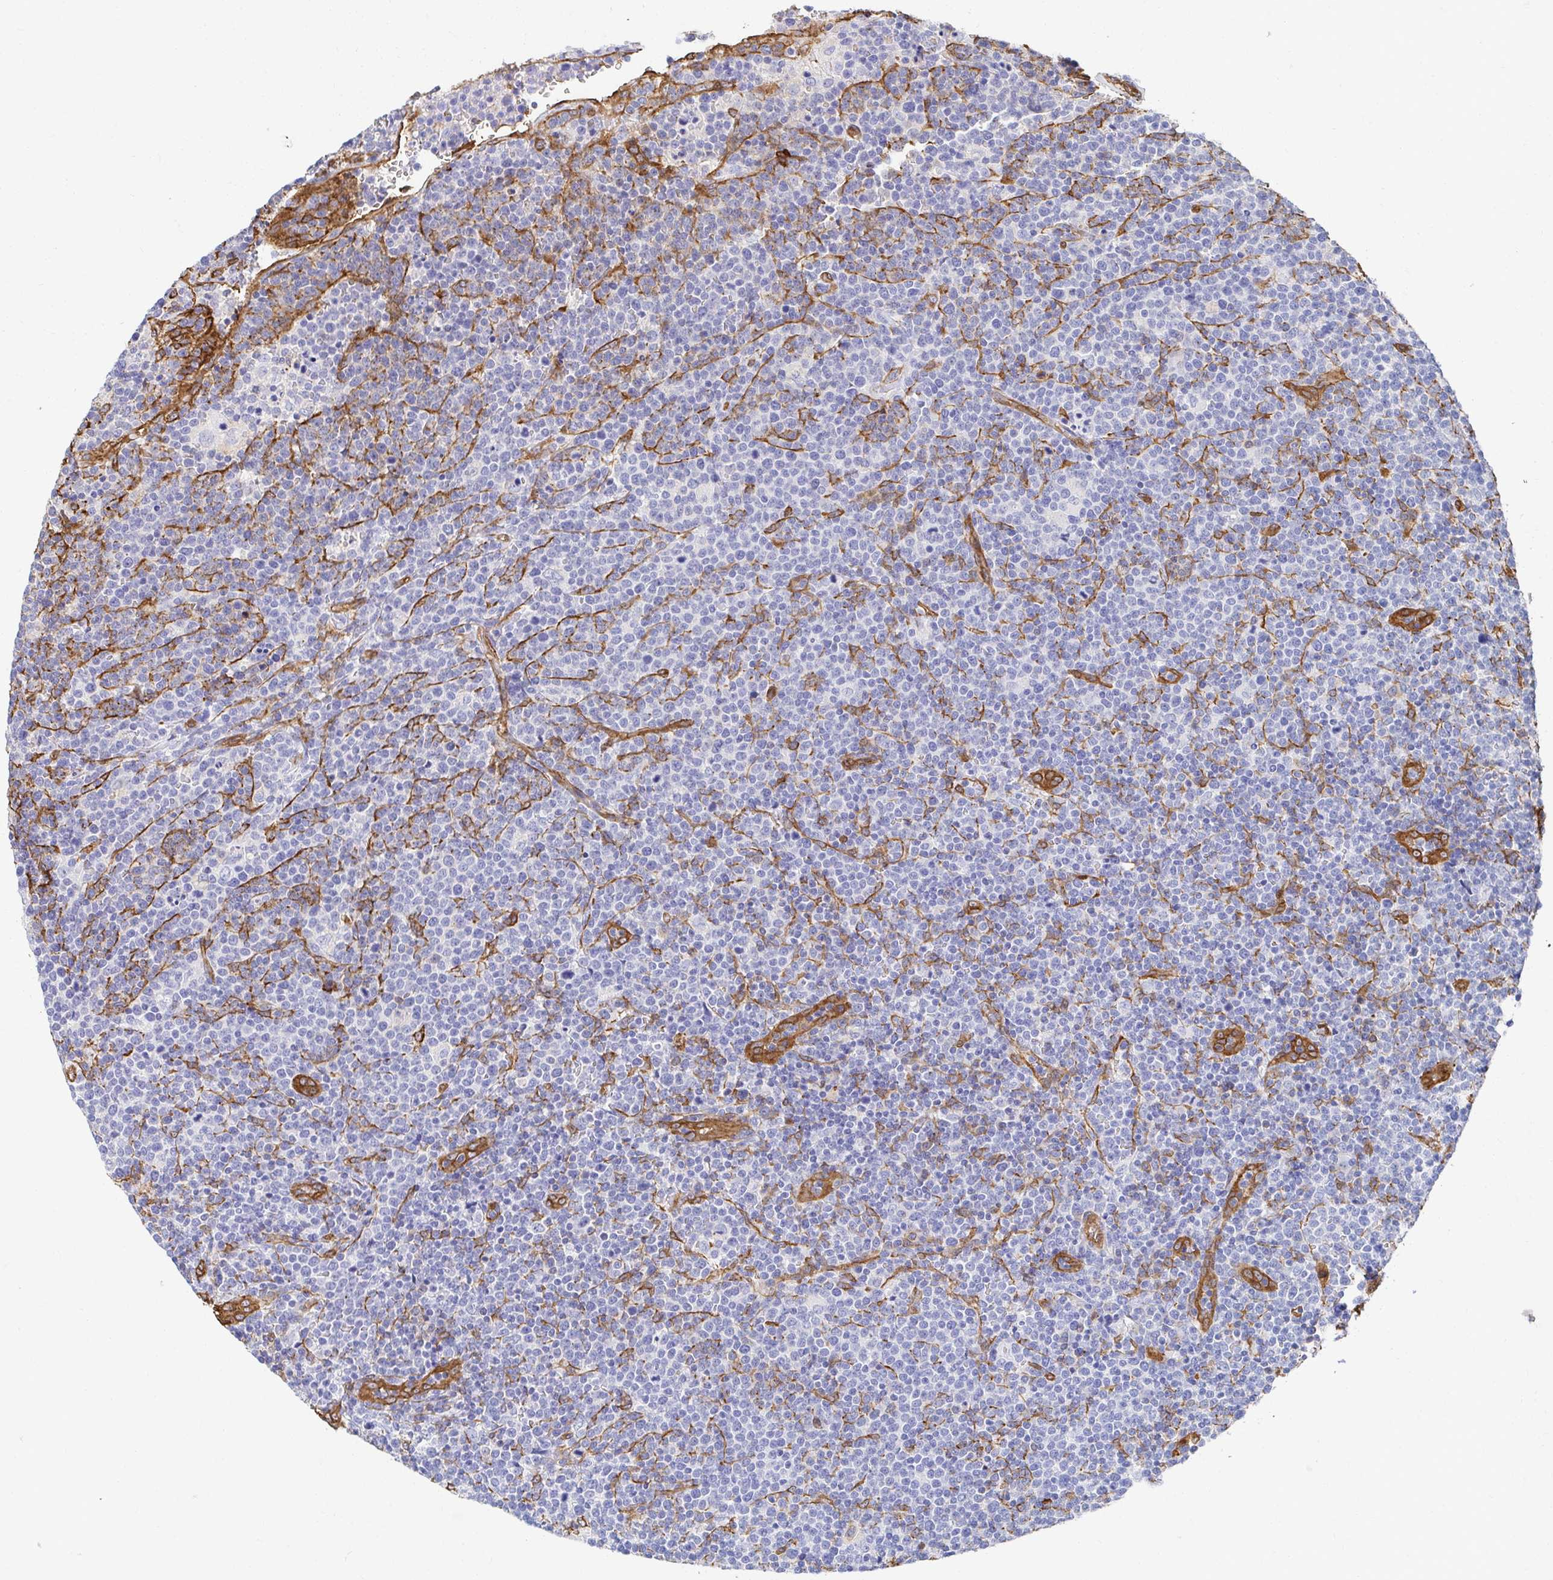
{"staining": {"intensity": "negative", "quantity": "none", "location": "none"}, "tissue": "lymphoma", "cell_type": "Tumor cells", "image_type": "cancer", "snomed": [{"axis": "morphology", "description": "Malignant lymphoma, non-Hodgkin's type, High grade"}, {"axis": "topography", "description": "Lymph node"}], "caption": "The image exhibits no significant expression in tumor cells of lymphoma. (Stains: DAB (3,3'-diaminobenzidine) immunohistochemistry (IHC) with hematoxylin counter stain, Microscopy: brightfield microscopy at high magnification).", "gene": "CTTN", "patient": {"sex": "male", "age": 61}}